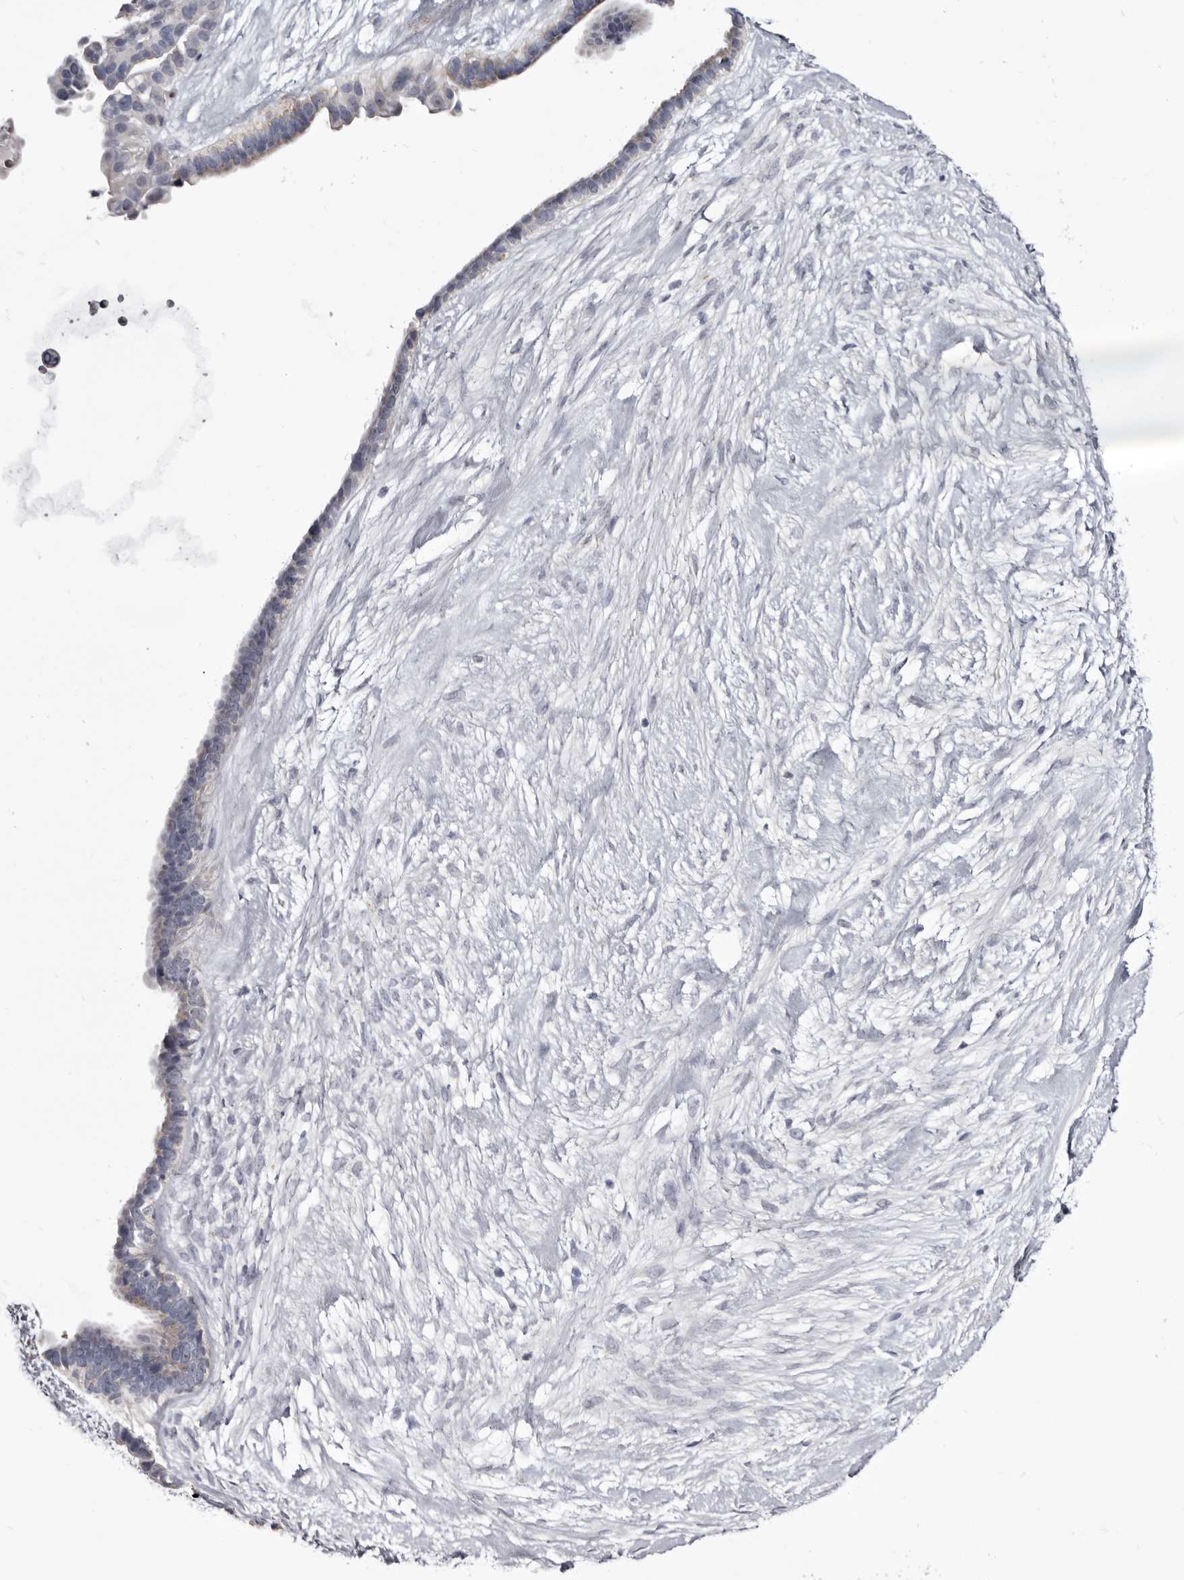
{"staining": {"intensity": "negative", "quantity": "none", "location": "none"}, "tissue": "ovarian cancer", "cell_type": "Tumor cells", "image_type": "cancer", "snomed": [{"axis": "morphology", "description": "Cystadenocarcinoma, serous, NOS"}, {"axis": "topography", "description": "Ovary"}], "caption": "Immunohistochemical staining of human serous cystadenocarcinoma (ovarian) exhibits no significant expression in tumor cells.", "gene": "CASQ1", "patient": {"sex": "female", "age": 56}}